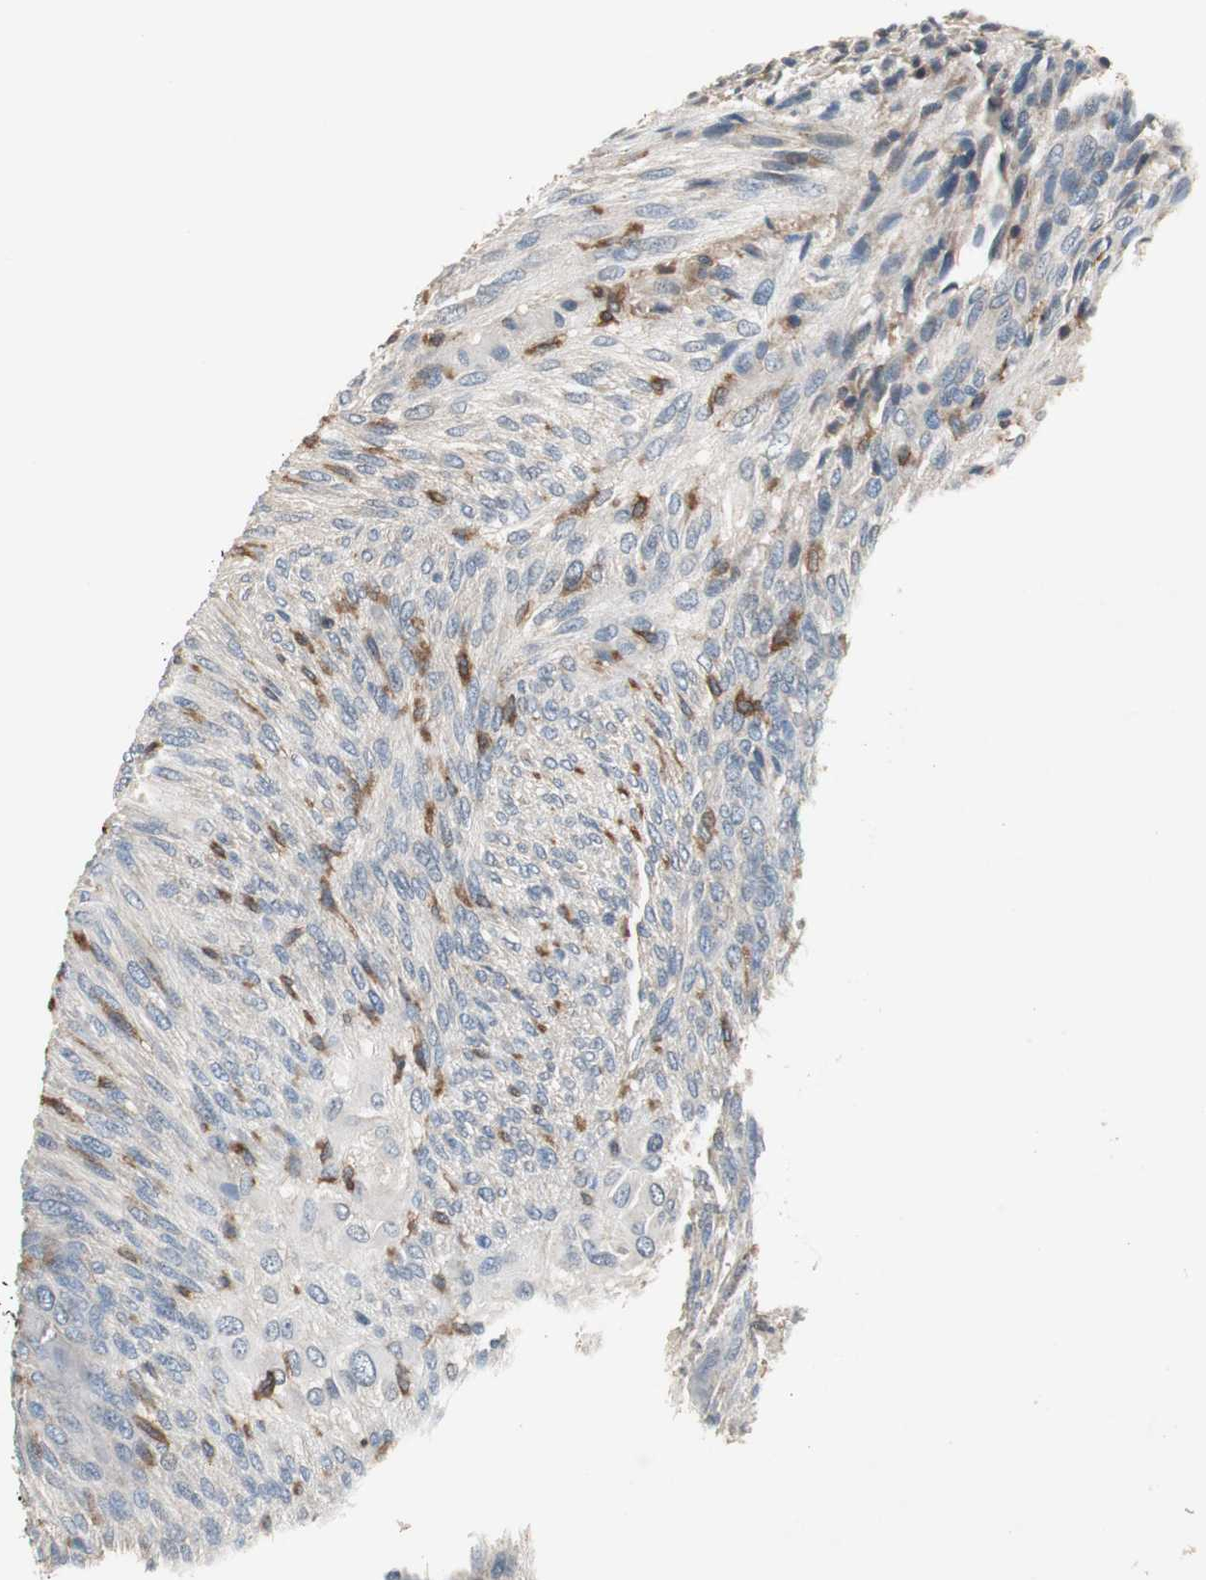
{"staining": {"intensity": "moderate", "quantity": "25%-75%", "location": "cytoplasmic/membranous"}, "tissue": "glioma", "cell_type": "Tumor cells", "image_type": "cancer", "snomed": [{"axis": "morphology", "description": "Glioma, malignant, High grade"}, {"axis": "topography", "description": "Cerebral cortex"}], "caption": "Malignant glioma (high-grade) was stained to show a protein in brown. There is medium levels of moderate cytoplasmic/membranous expression in approximately 25%-75% of tumor cells. (DAB (3,3'-diaminobenzidine) IHC with brightfield microscopy, high magnification).", "gene": "SLC19A2", "patient": {"sex": "female", "age": 55}}